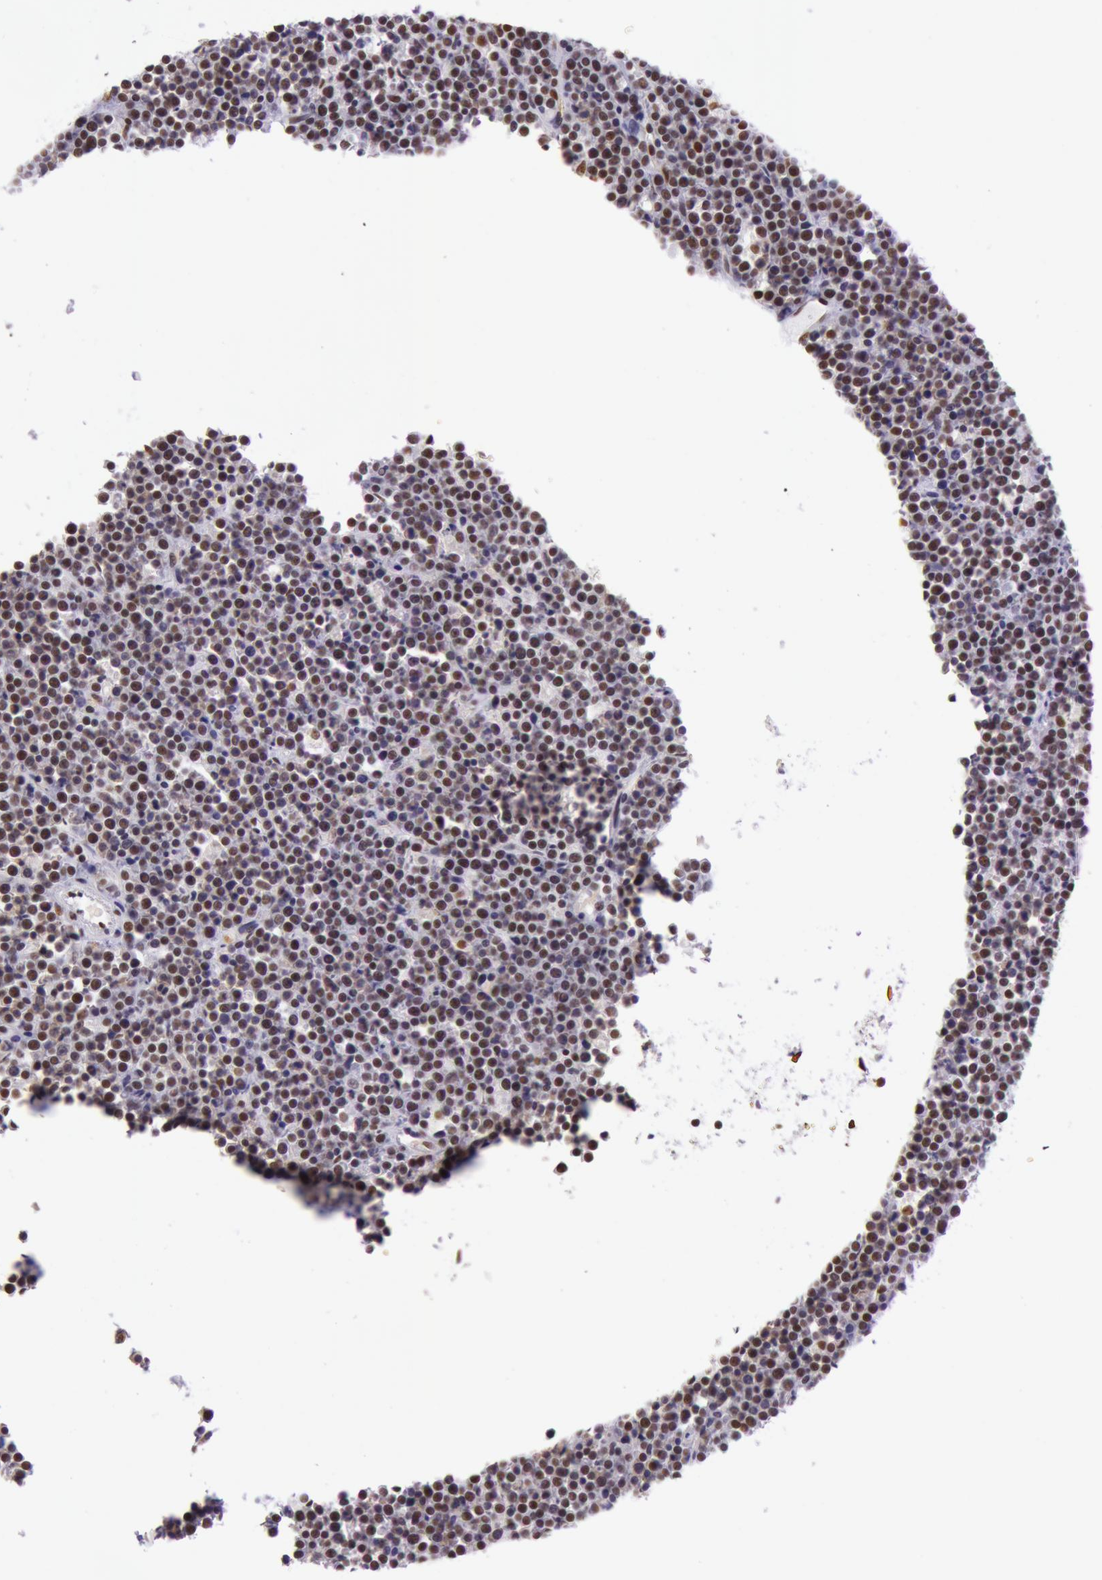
{"staining": {"intensity": "strong", "quantity": ">75%", "location": "nuclear"}, "tissue": "lymphoma", "cell_type": "Tumor cells", "image_type": "cancer", "snomed": [{"axis": "morphology", "description": "Malignant lymphoma, non-Hodgkin's type, High grade"}, {"axis": "topography", "description": "Ovary"}], "caption": "About >75% of tumor cells in human malignant lymphoma, non-Hodgkin's type (high-grade) show strong nuclear protein staining as visualized by brown immunohistochemical staining.", "gene": "NBN", "patient": {"sex": "female", "age": 56}}